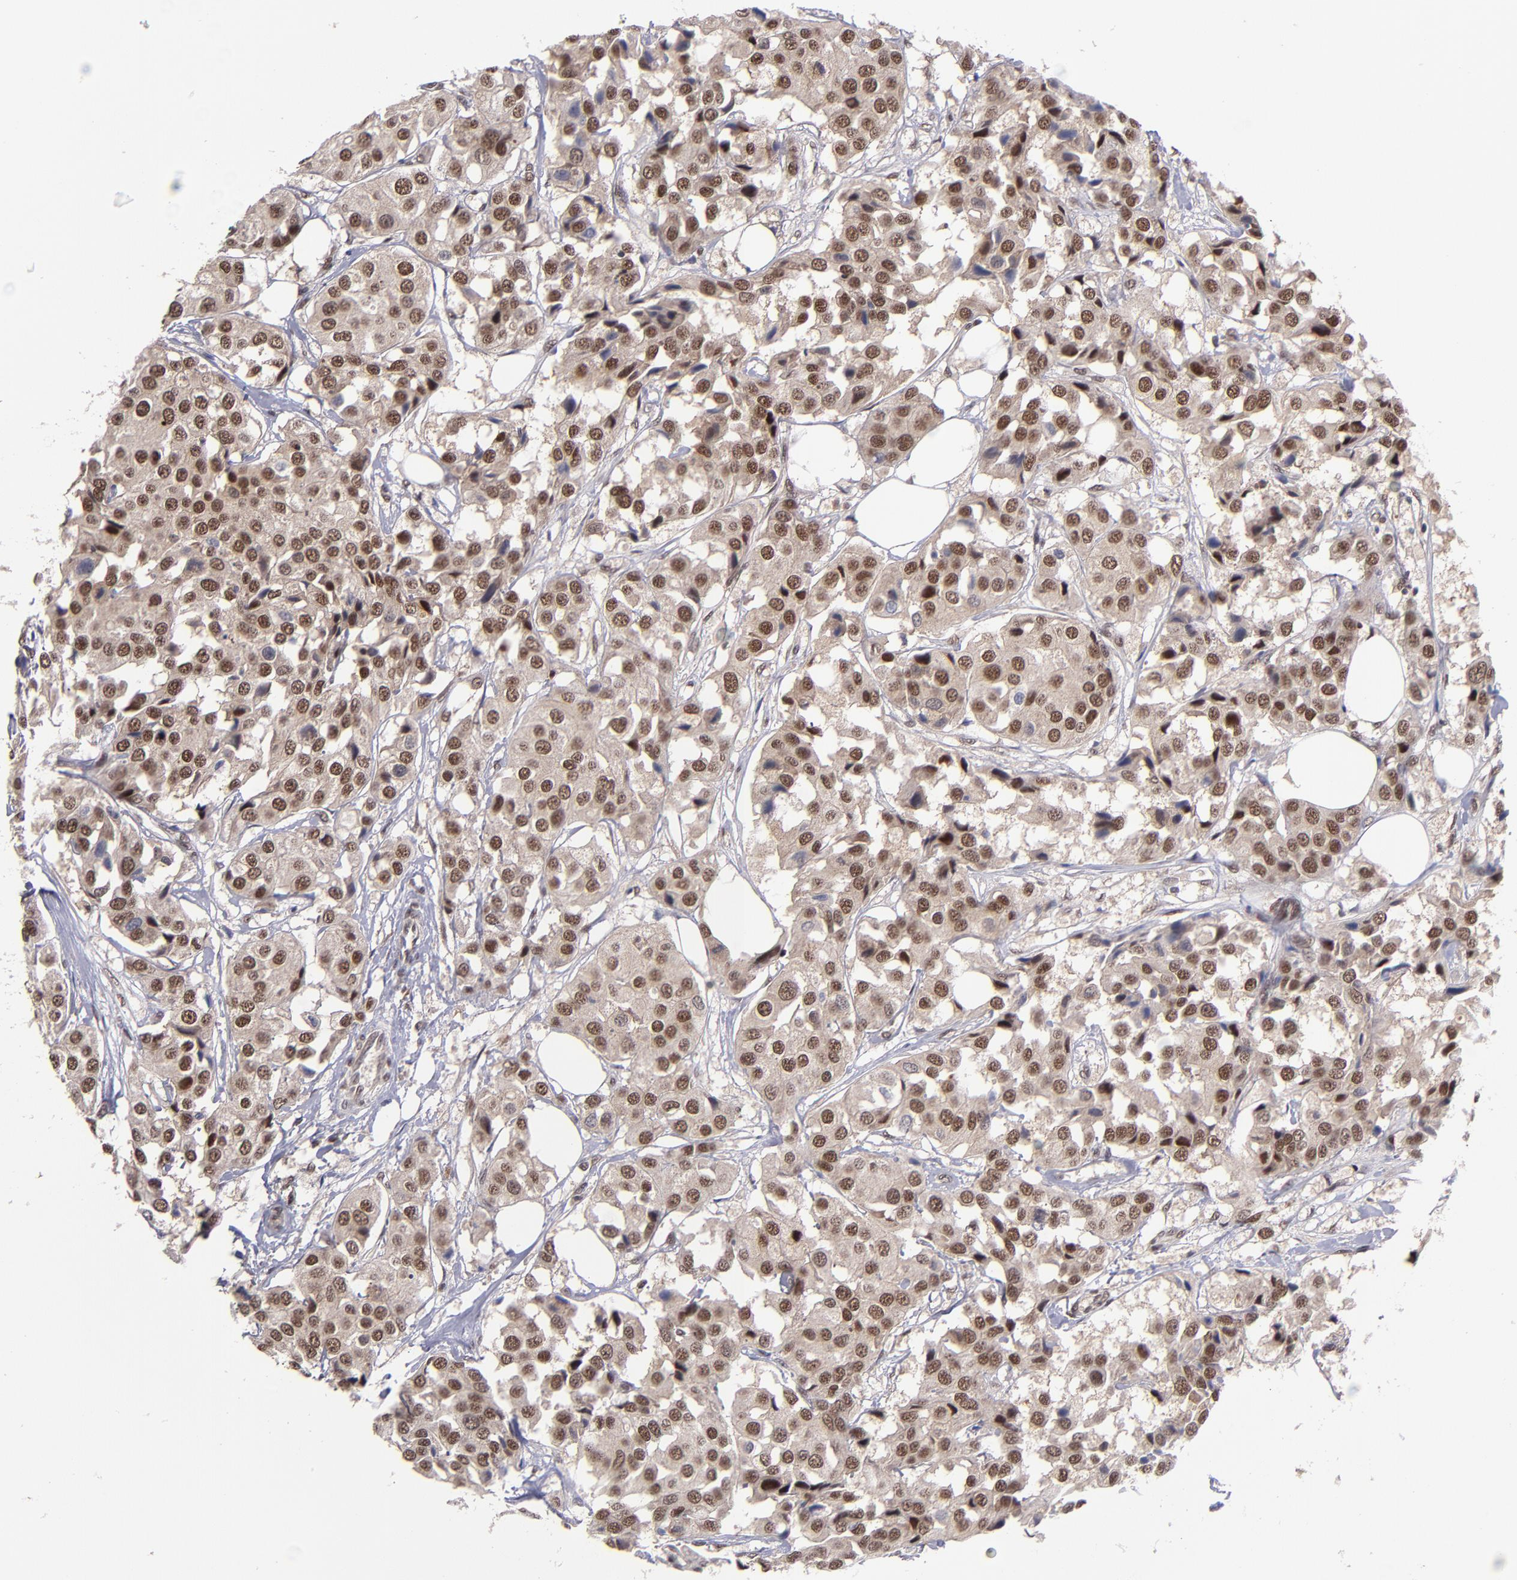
{"staining": {"intensity": "strong", "quantity": ">75%", "location": "nuclear"}, "tissue": "breast cancer", "cell_type": "Tumor cells", "image_type": "cancer", "snomed": [{"axis": "morphology", "description": "Duct carcinoma"}, {"axis": "topography", "description": "Breast"}], "caption": "Protein staining of breast cancer (invasive ductal carcinoma) tissue exhibits strong nuclear expression in about >75% of tumor cells.", "gene": "EP300", "patient": {"sex": "female", "age": 80}}